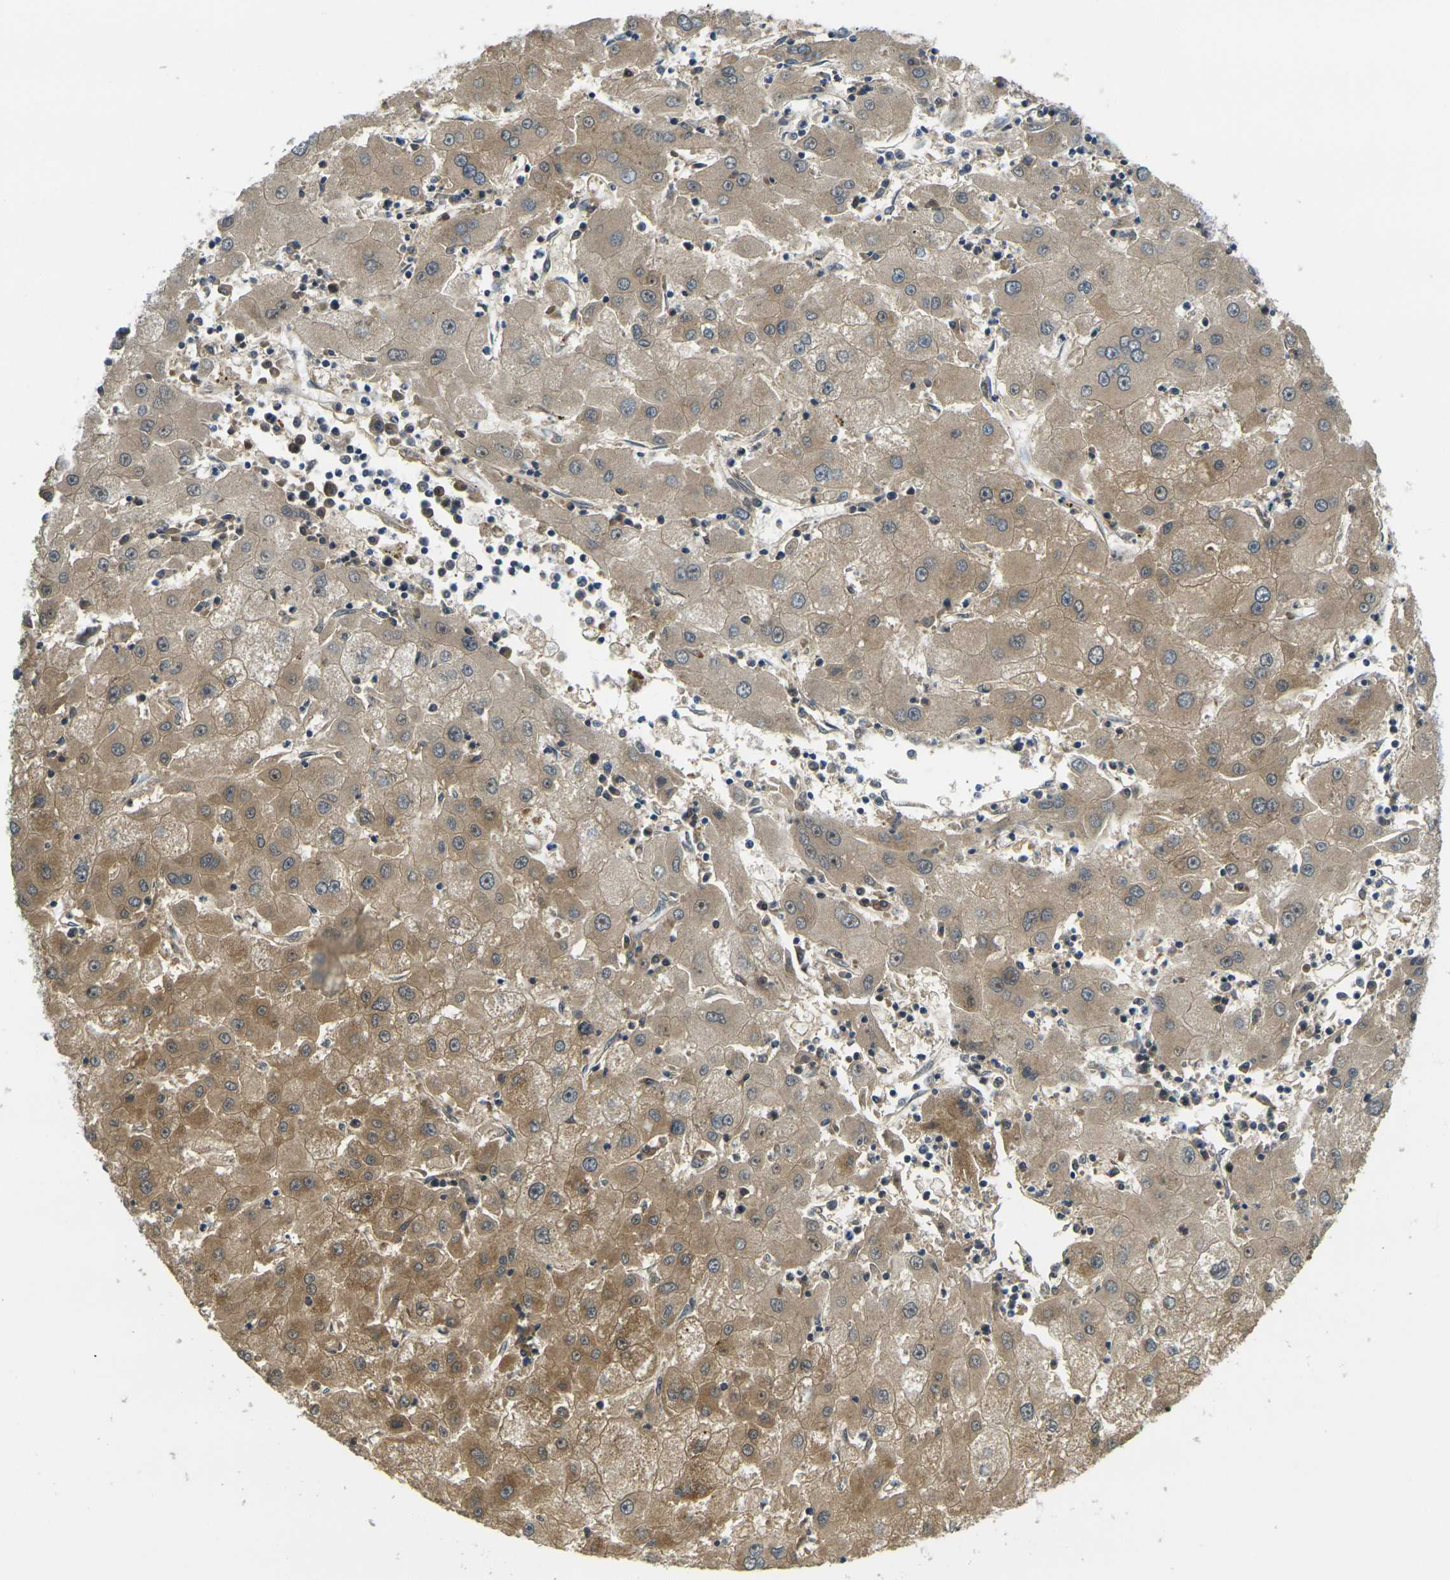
{"staining": {"intensity": "moderate", "quantity": ">75%", "location": "cytoplasmic/membranous"}, "tissue": "liver cancer", "cell_type": "Tumor cells", "image_type": "cancer", "snomed": [{"axis": "morphology", "description": "Carcinoma, Hepatocellular, NOS"}, {"axis": "topography", "description": "Liver"}], "caption": "This photomicrograph exhibits liver cancer (hepatocellular carcinoma) stained with IHC to label a protein in brown. The cytoplasmic/membranous of tumor cells show moderate positivity for the protein. Nuclei are counter-stained blue.", "gene": "KLHL8", "patient": {"sex": "male", "age": 72}}